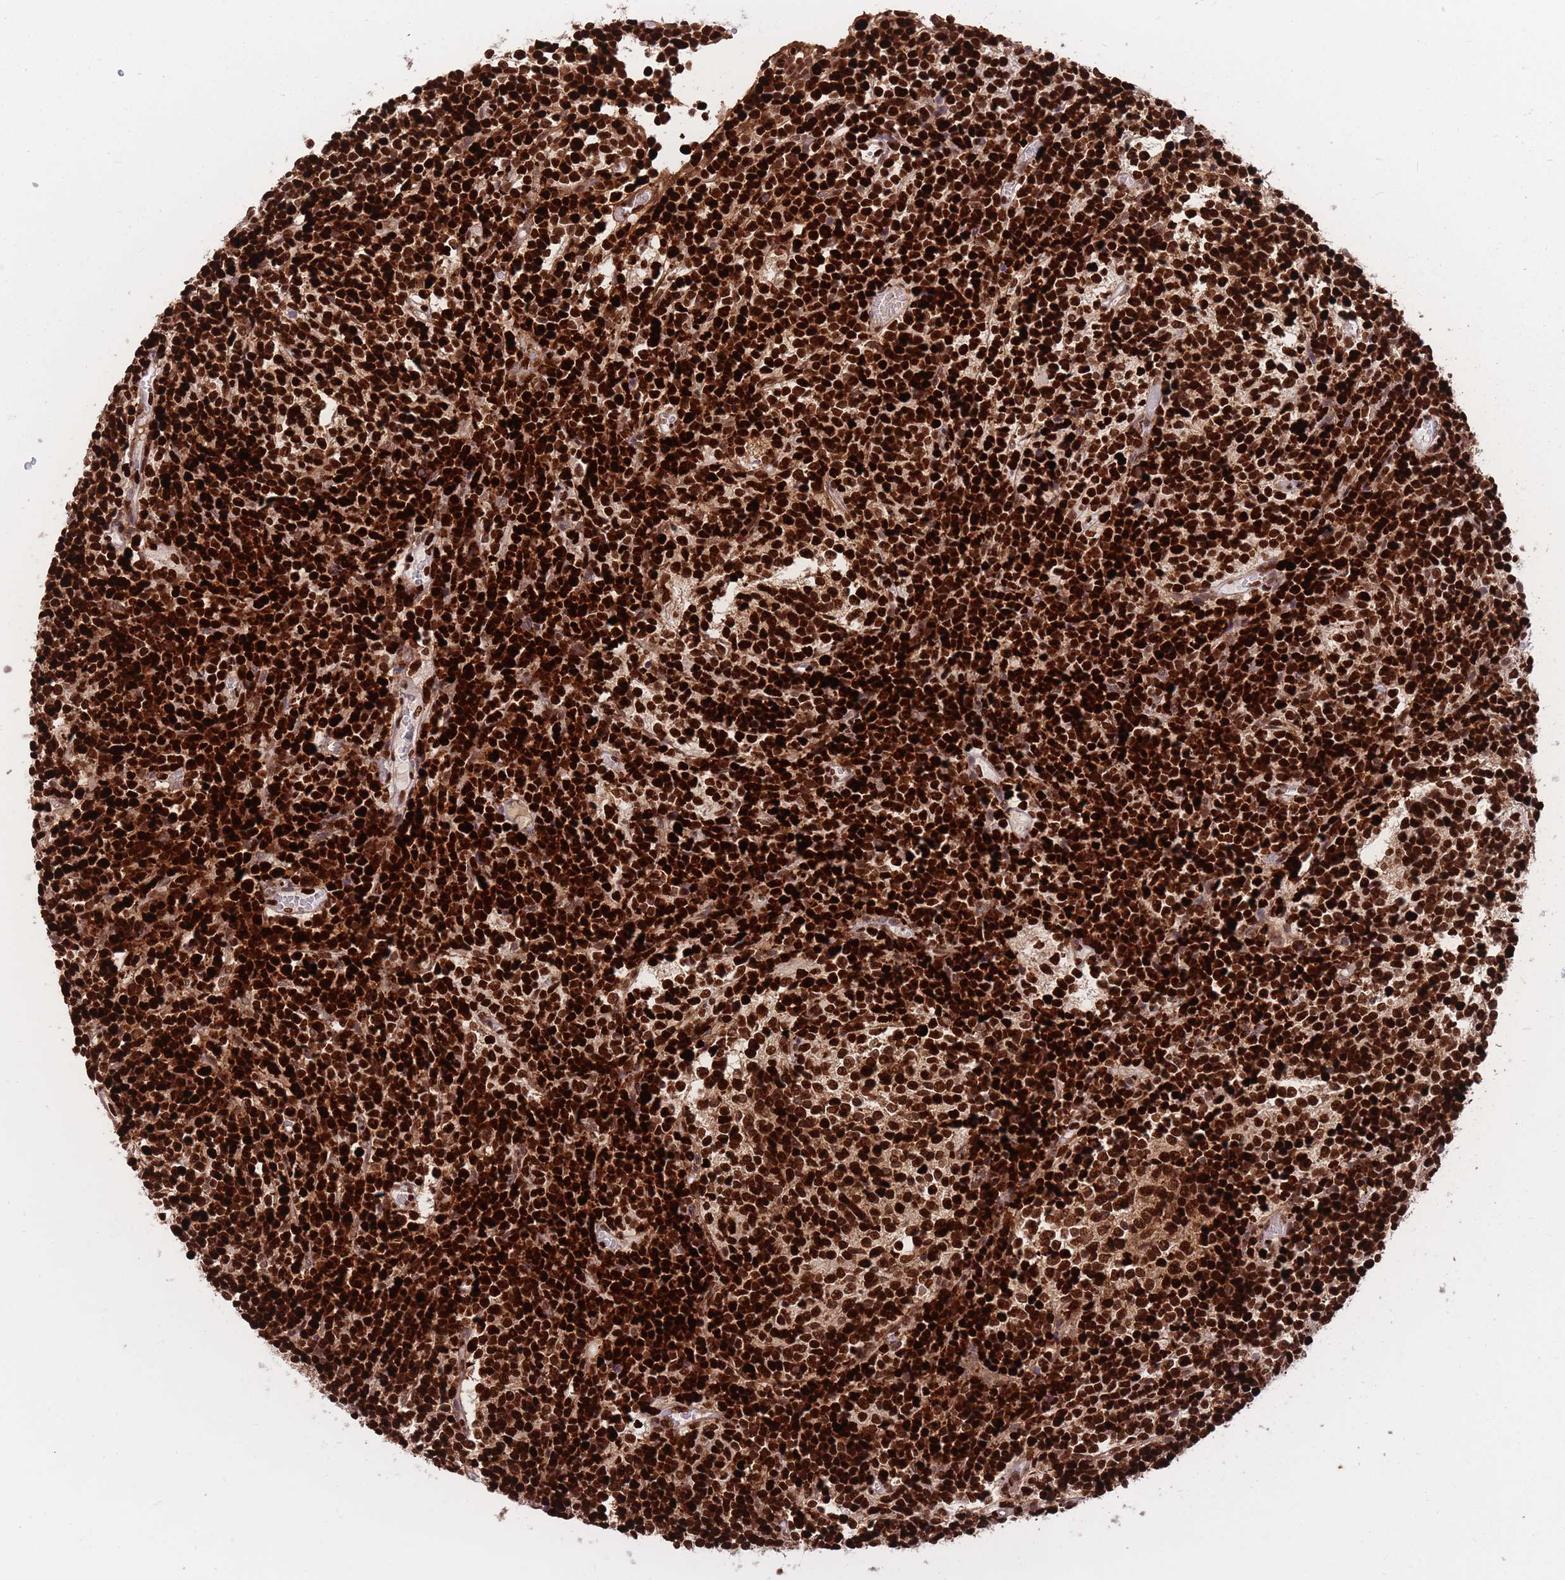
{"staining": {"intensity": "strong", "quantity": ">75%", "location": "nuclear"}, "tissue": "glioma", "cell_type": "Tumor cells", "image_type": "cancer", "snomed": [{"axis": "morphology", "description": "Glioma, malignant, Low grade"}, {"axis": "topography", "description": "Brain"}], "caption": "High-power microscopy captured an immunohistochemistry (IHC) micrograph of glioma, revealing strong nuclear expression in about >75% of tumor cells.", "gene": "NASP", "patient": {"sex": "female", "age": 1}}